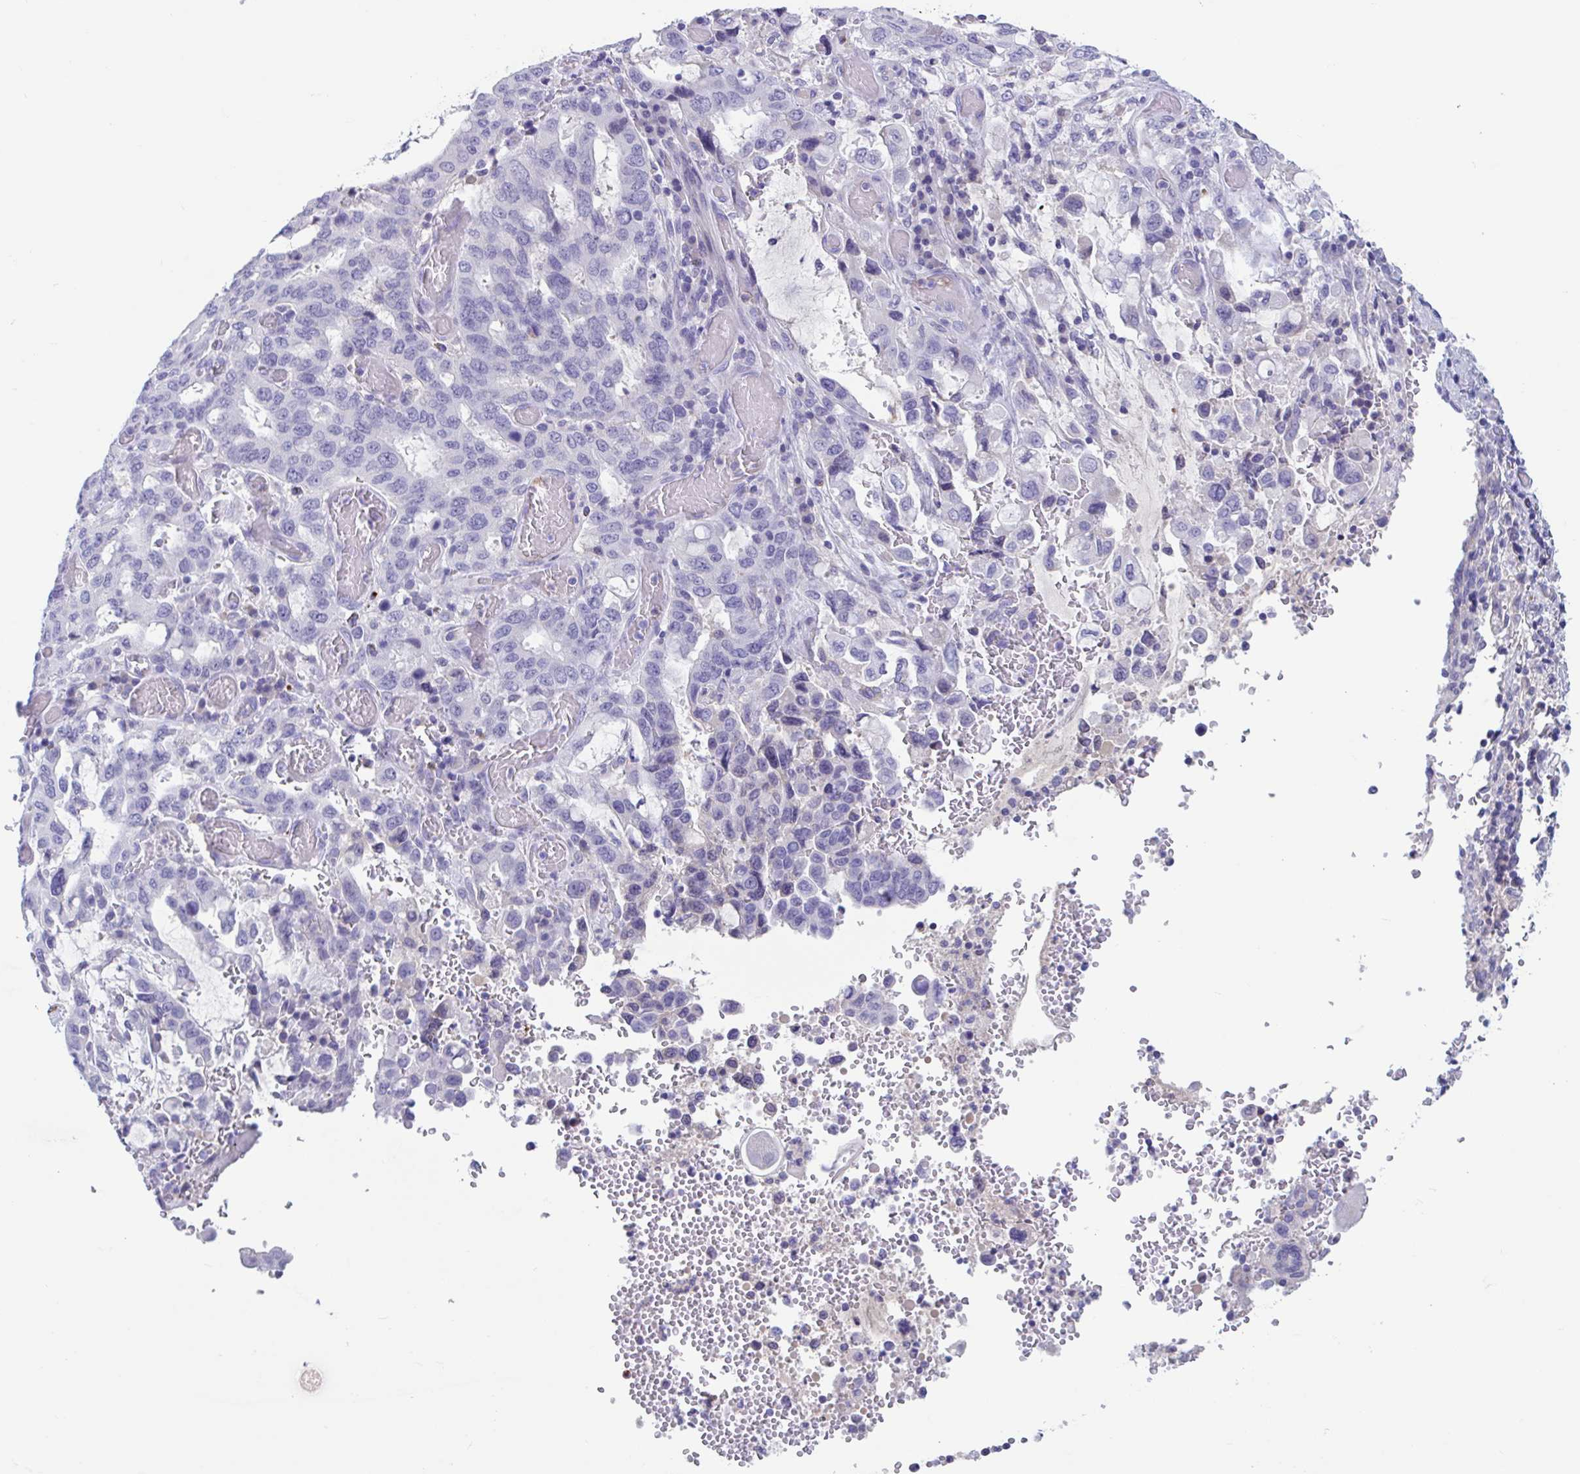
{"staining": {"intensity": "negative", "quantity": "none", "location": "none"}, "tissue": "stomach cancer", "cell_type": "Tumor cells", "image_type": "cancer", "snomed": [{"axis": "morphology", "description": "Adenocarcinoma, NOS"}, {"axis": "topography", "description": "Stomach, upper"}, {"axis": "topography", "description": "Stomach"}], "caption": "Immunohistochemistry (IHC) of adenocarcinoma (stomach) demonstrates no staining in tumor cells.", "gene": "ZNHIT2", "patient": {"sex": "male", "age": 62}}